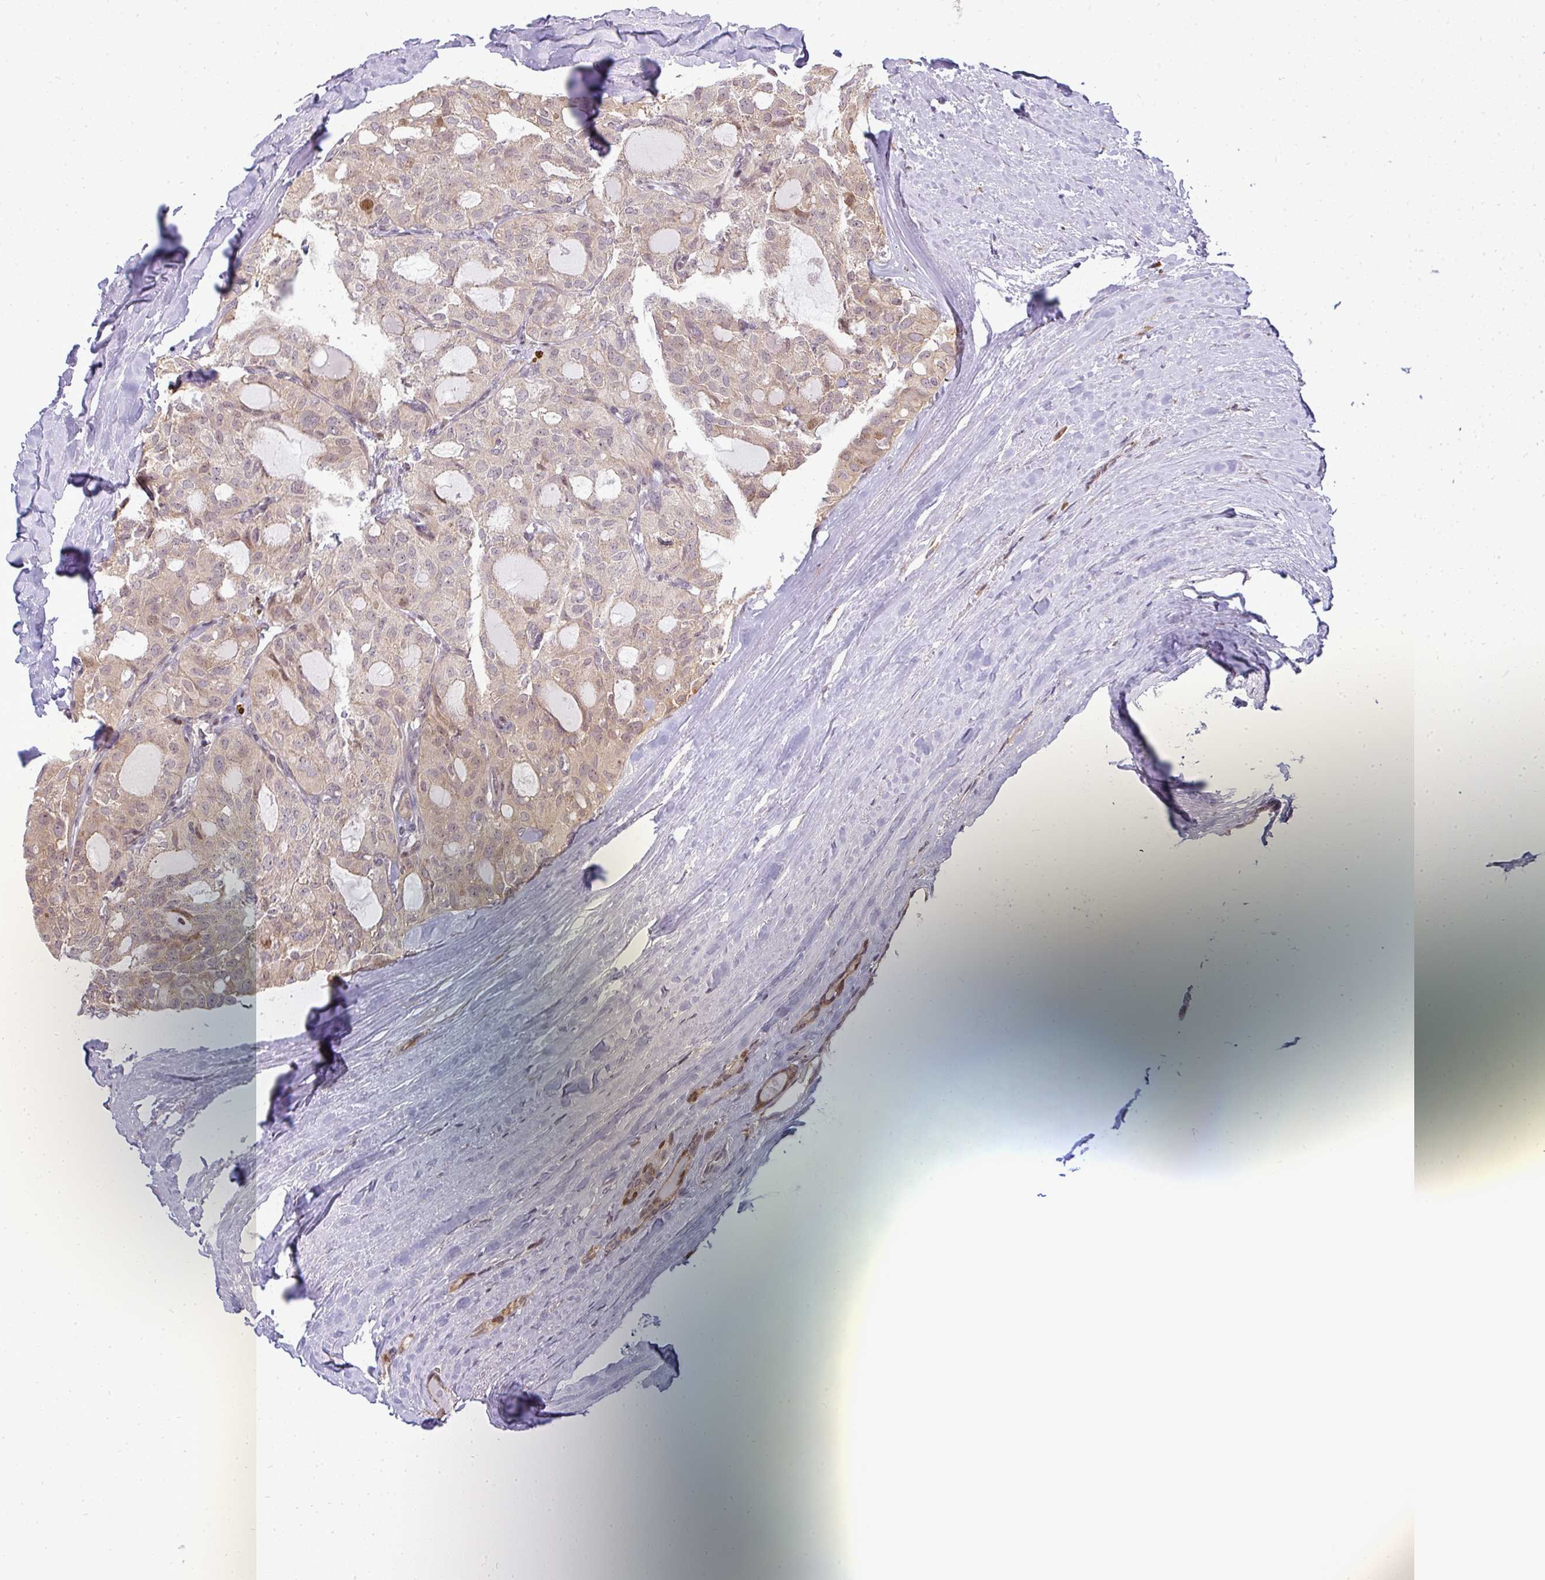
{"staining": {"intensity": "weak", "quantity": "25%-75%", "location": "cytoplasmic/membranous,nuclear"}, "tissue": "thyroid cancer", "cell_type": "Tumor cells", "image_type": "cancer", "snomed": [{"axis": "morphology", "description": "Follicular adenoma carcinoma, NOS"}, {"axis": "topography", "description": "Thyroid gland"}], "caption": "IHC staining of thyroid follicular adenoma carcinoma, which shows low levels of weak cytoplasmic/membranous and nuclear expression in approximately 25%-75% of tumor cells indicating weak cytoplasmic/membranous and nuclear protein staining. The staining was performed using DAB (3,3'-diaminobenzidine) (brown) for protein detection and nuclei were counterstained in hematoxylin (blue).", "gene": "PATZ1", "patient": {"sex": "male", "age": 75}}